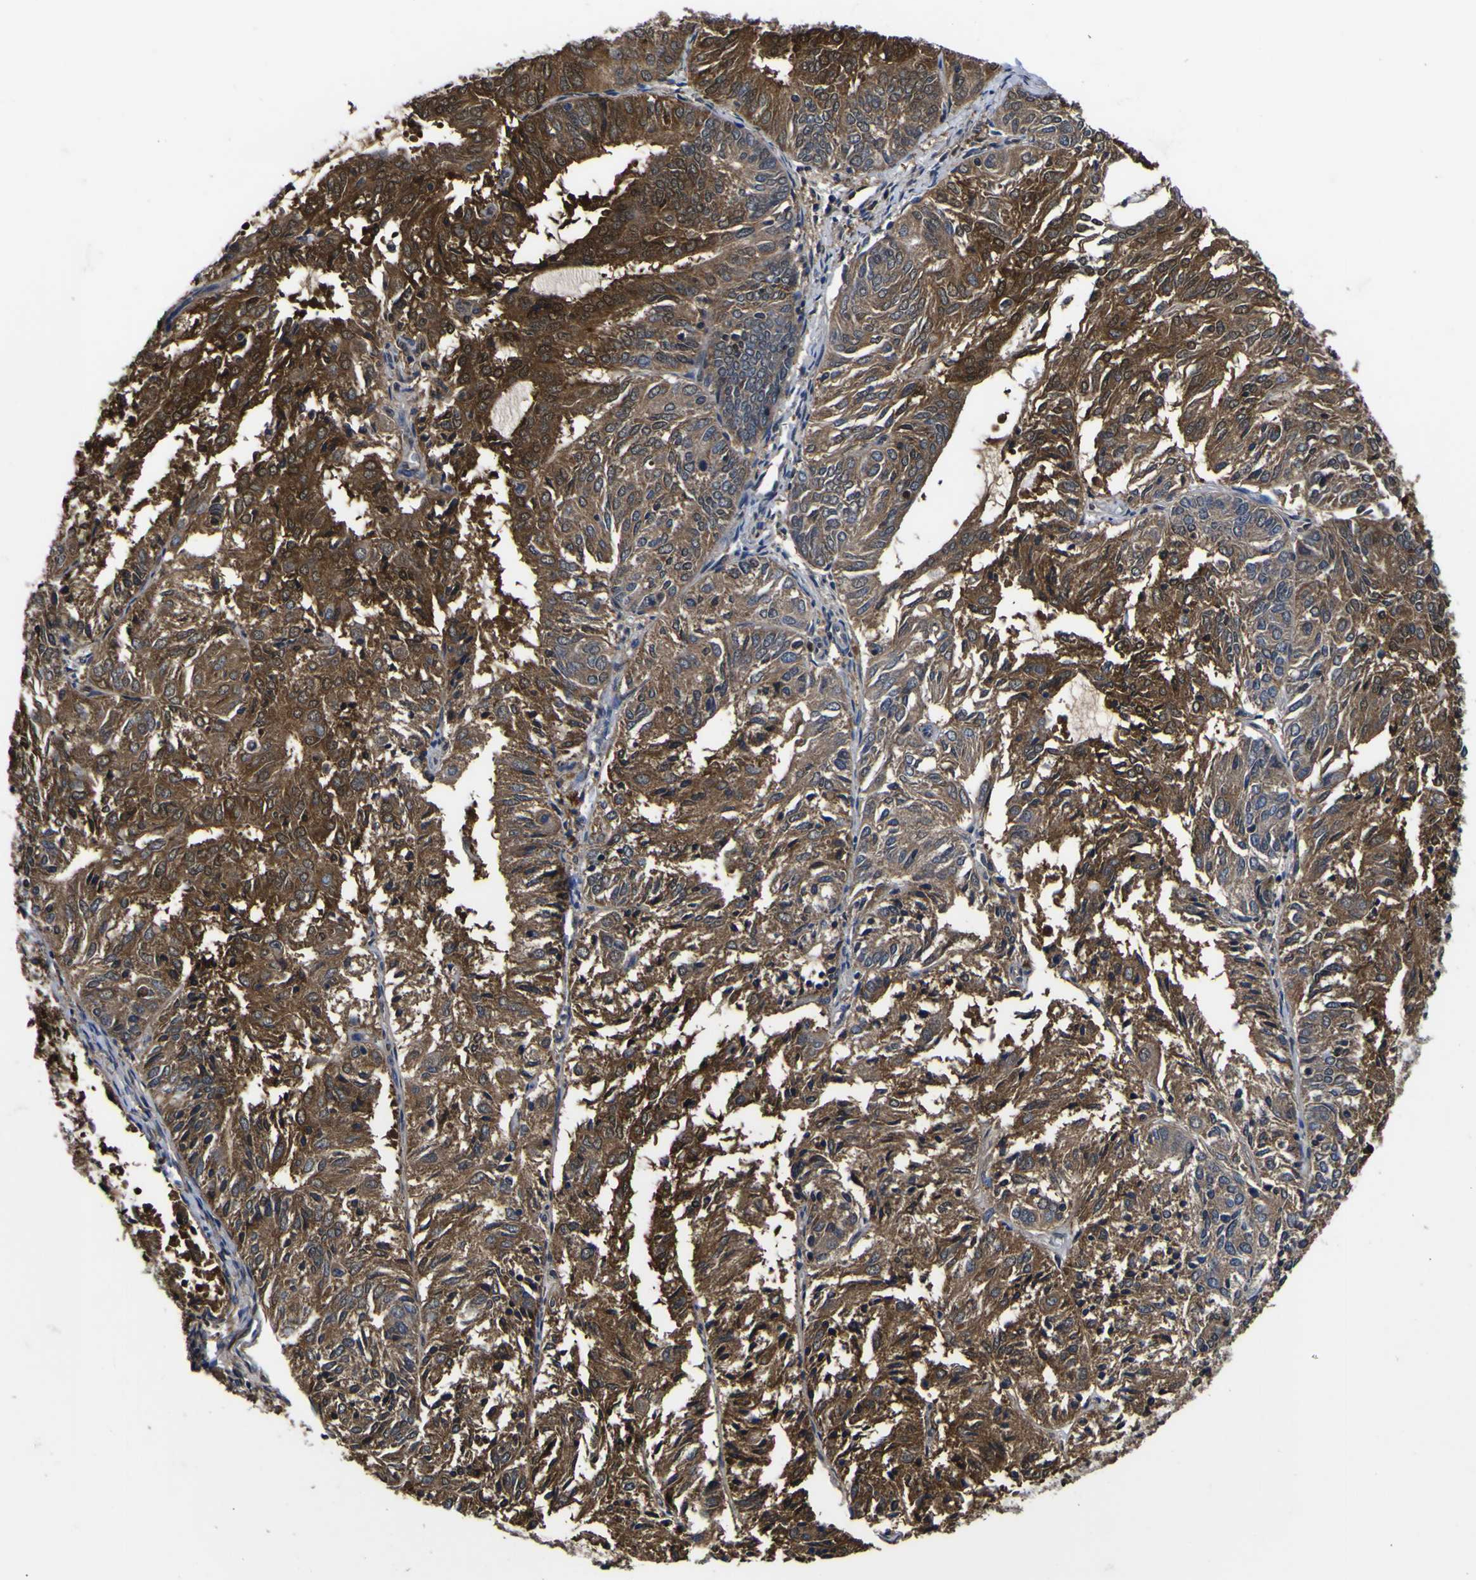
{"staining": {"intensity": "strong", "quantity": "25%-75%", "location": "cytoplasmic/membranous,nuclear"}, "tissue": "endometrial cancer", "cell_type": "Tumor cells", "image_type": "cancer", "snomed": [{"axis": "morphology", "description": "Adenocarcinoma, NOS"}, {"axis": "topography", "description": "Uterus"}], "caption": "Immunohistochemistry histopathology image of human endometrial cancer stained for a protein (brown), which exhibits high levels of strong cytoplasmic/membranous and nuclear staining in approximately 25%-75% of tumor cells.", "gene": "FAM110B", "patient": {"sex": "female", "age": 60}}